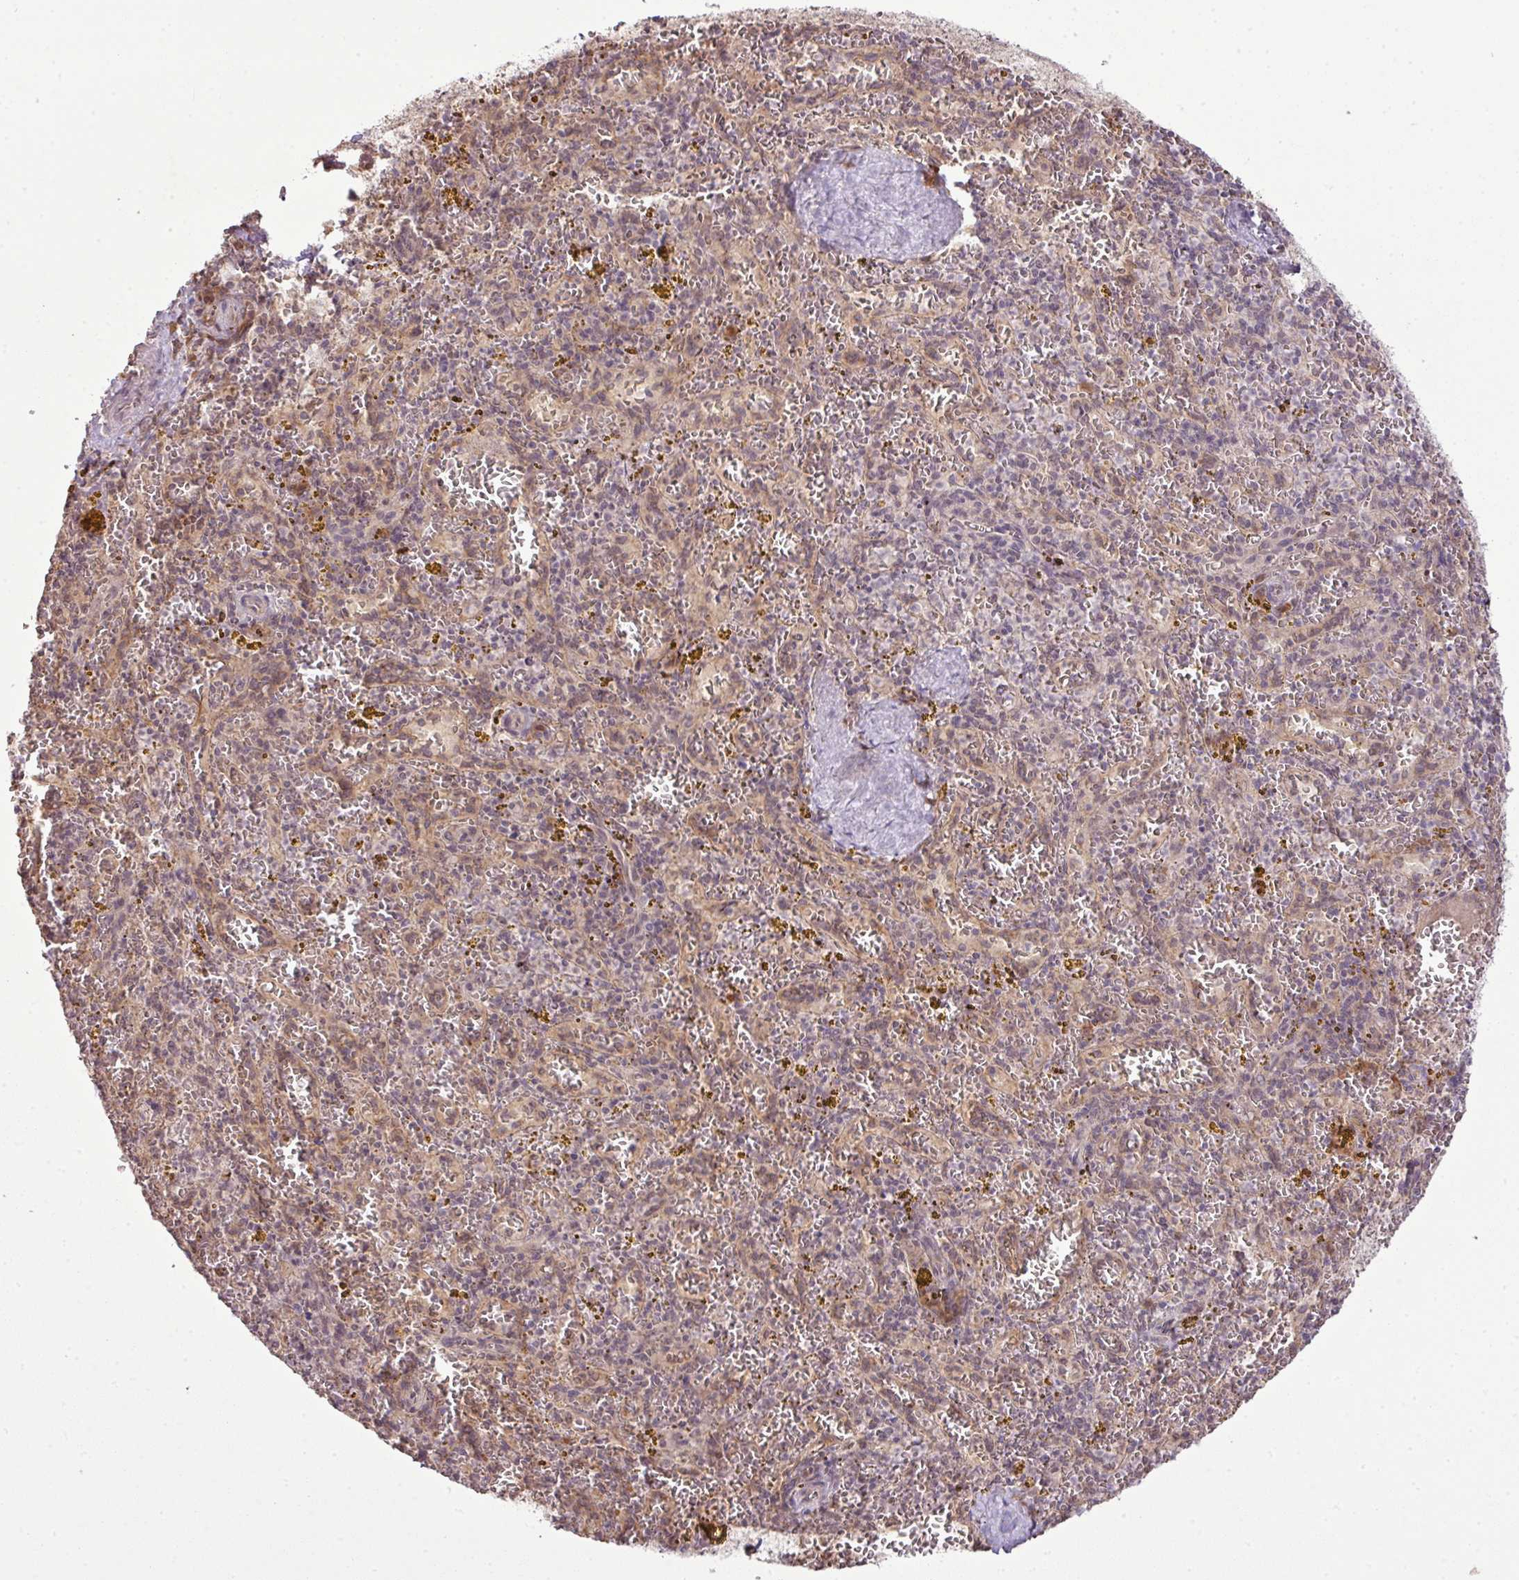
{"staining": {"intensity": "weak", "quantity": "<25%", "location": "cytoplasmic/membranous"}, "tissue": "spleen", "cell_type": "Cells in red pulp", "image_type": "normal", "snomed": [{"axis": "morphology", "description": "Normal tissue, NOS"}, {"axis": "topography", "description": "Spleen"}], "caption": "The histopathology image exhibits no staining of cells in red pulp in benign spleen.", "gene": "DNAAF4", "patient": {"sex": "male", "age": 57}}